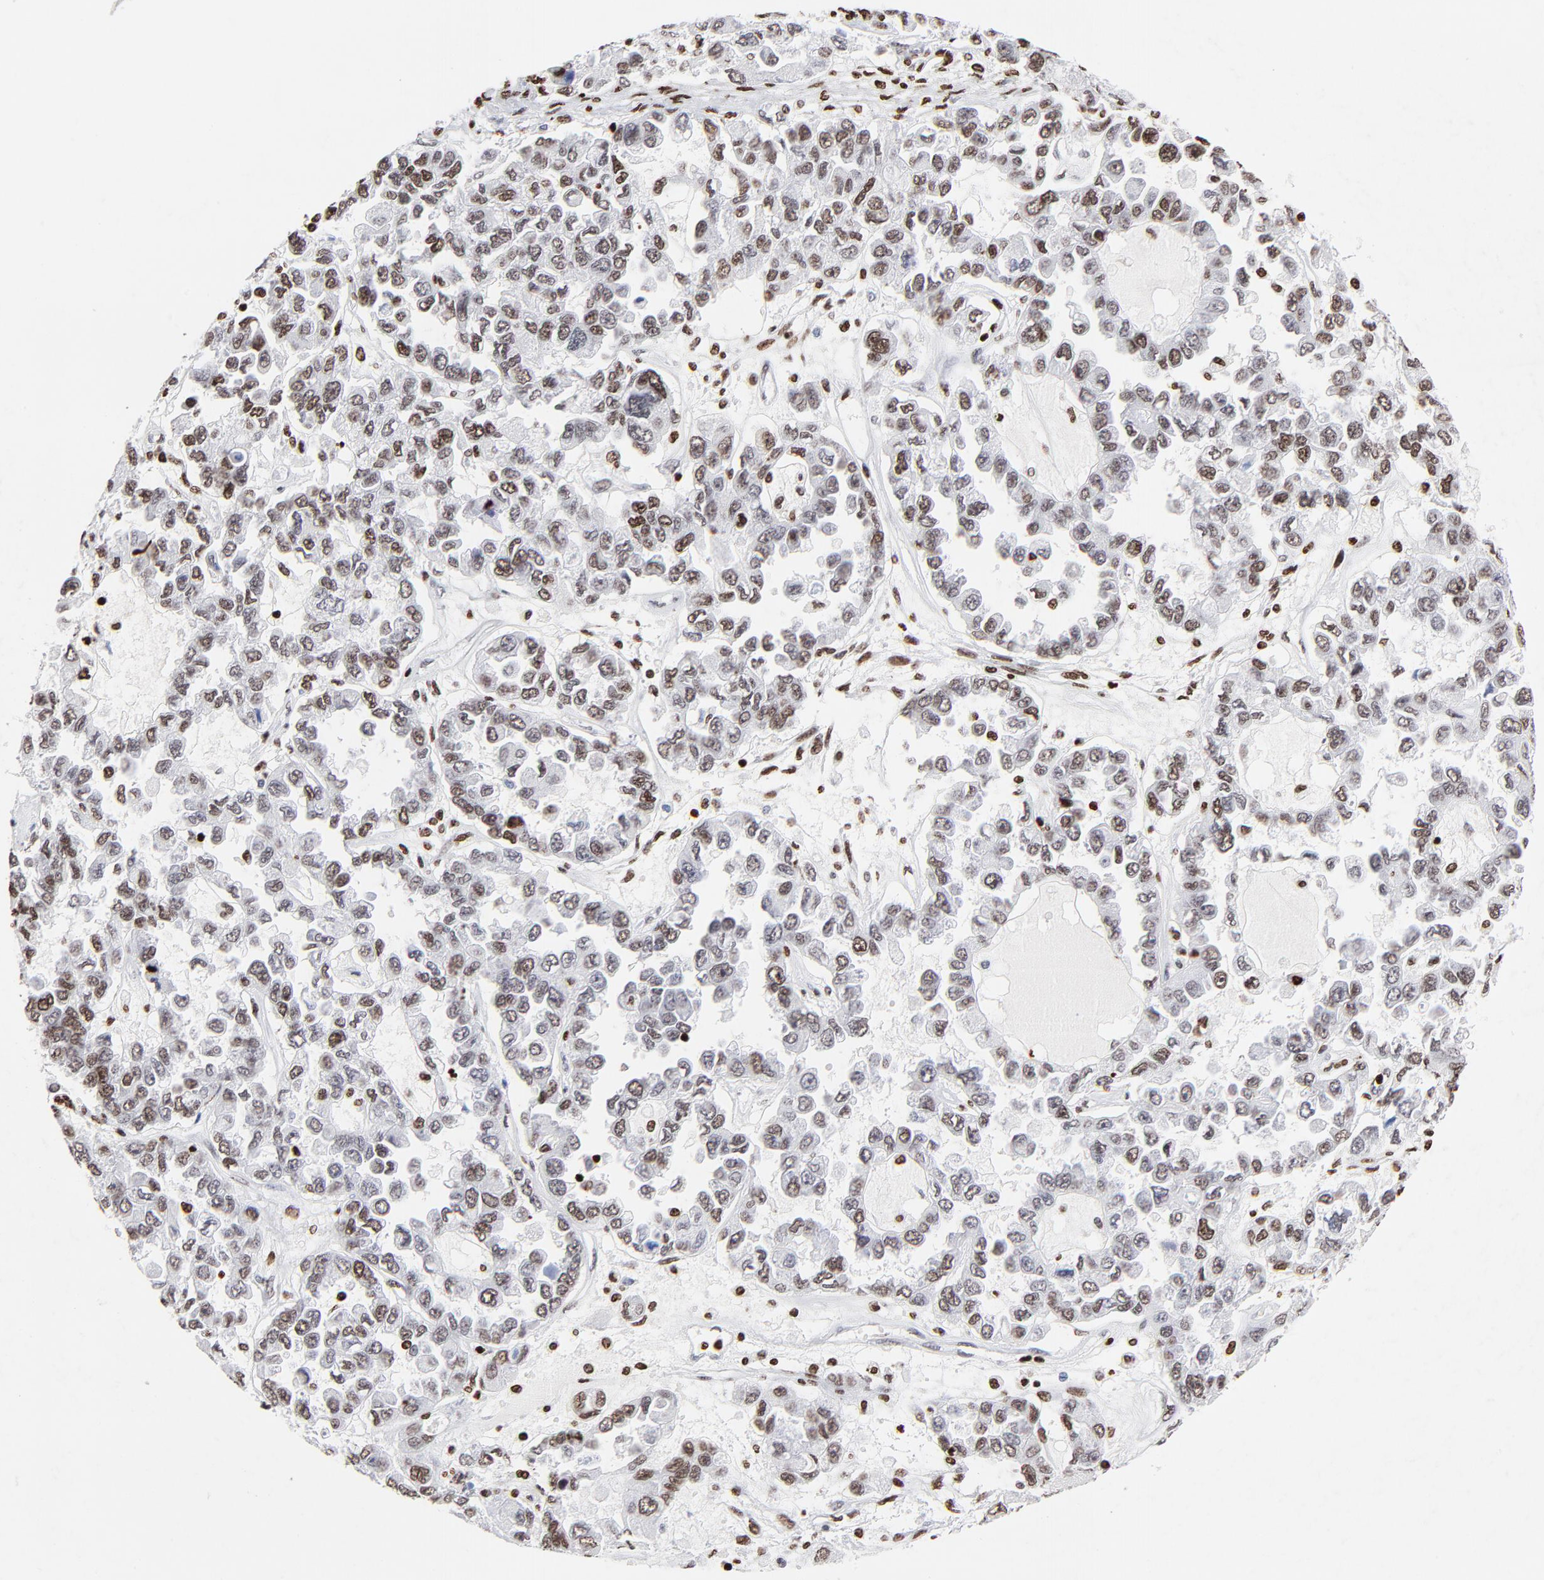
{"staining": {"intensity": "moderate", "quantity": "25%-75%", "location": "nuclear"}, "tissue": "ovarian cancer", "cell_type": "Tumor cells", "image_type": "cancer", "snomed": [{"axis": "morphology", "description": "Cystadenocarcinoma, serous, NOS"}, {"axis": "topography", "description": "Ovary"}], "caption": "Protein positivity by immunohistochemistry (IHC) demonstrates moderate nuclear staining in about 25%-75% of tumor cells in serous cystadenocarcinoma (ovarian). Nuclei are stained in blue.", "gene": "FBH1", "patient": {"sex": "female", "age": 84}}